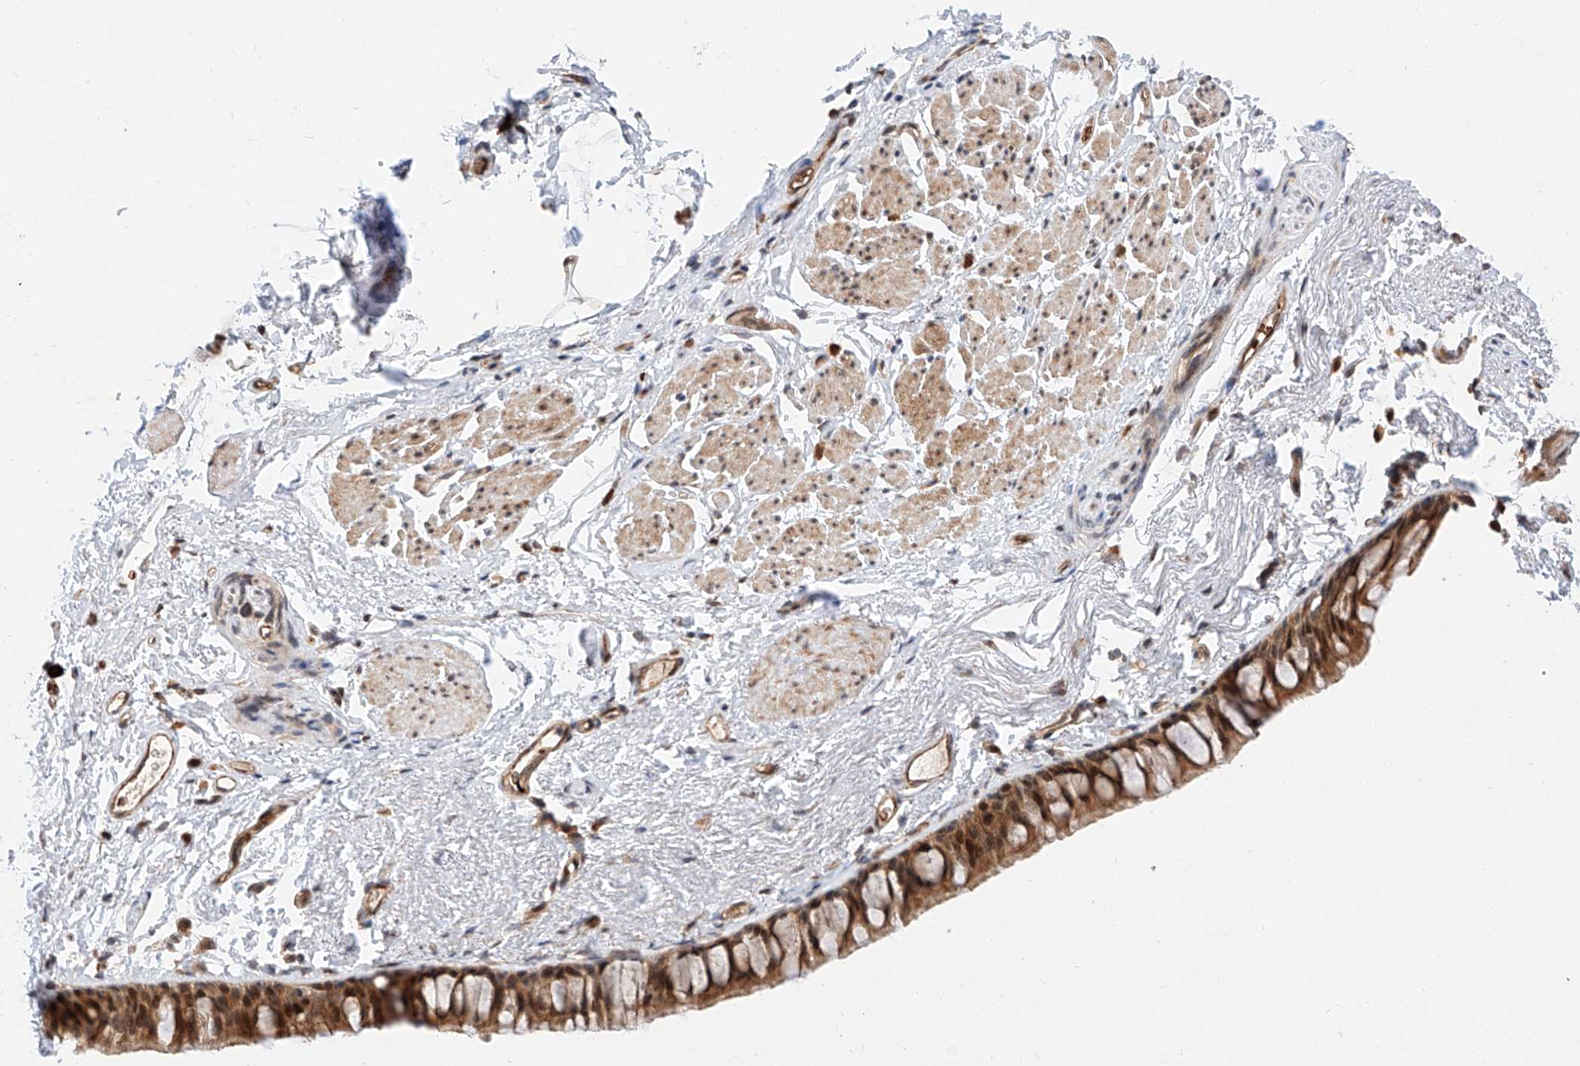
{"staining": {"intensity": "moderate", "quantity": ">75%", "location": "cytoplasmic/membranous,nuclear"}, "tissue": "bronchus", "cell_type": "Respiratory epithelial cells", "image_type": "normal", "snomed": [{"axis": "morphology", "description": "Normal tissue, NOS"}, {"axis": "topography", "description": "Cartilage tissue"}, {"axis": "topography", "description": "Bronchus"}], "caption": "Moderate cytoplasmic/membranous,nuclear staining is present in approximately >75% of respiratory epithelial cells in benign bronchus.", "gene": "THTPA", "patient": {"sex": "female", "age": 73}}